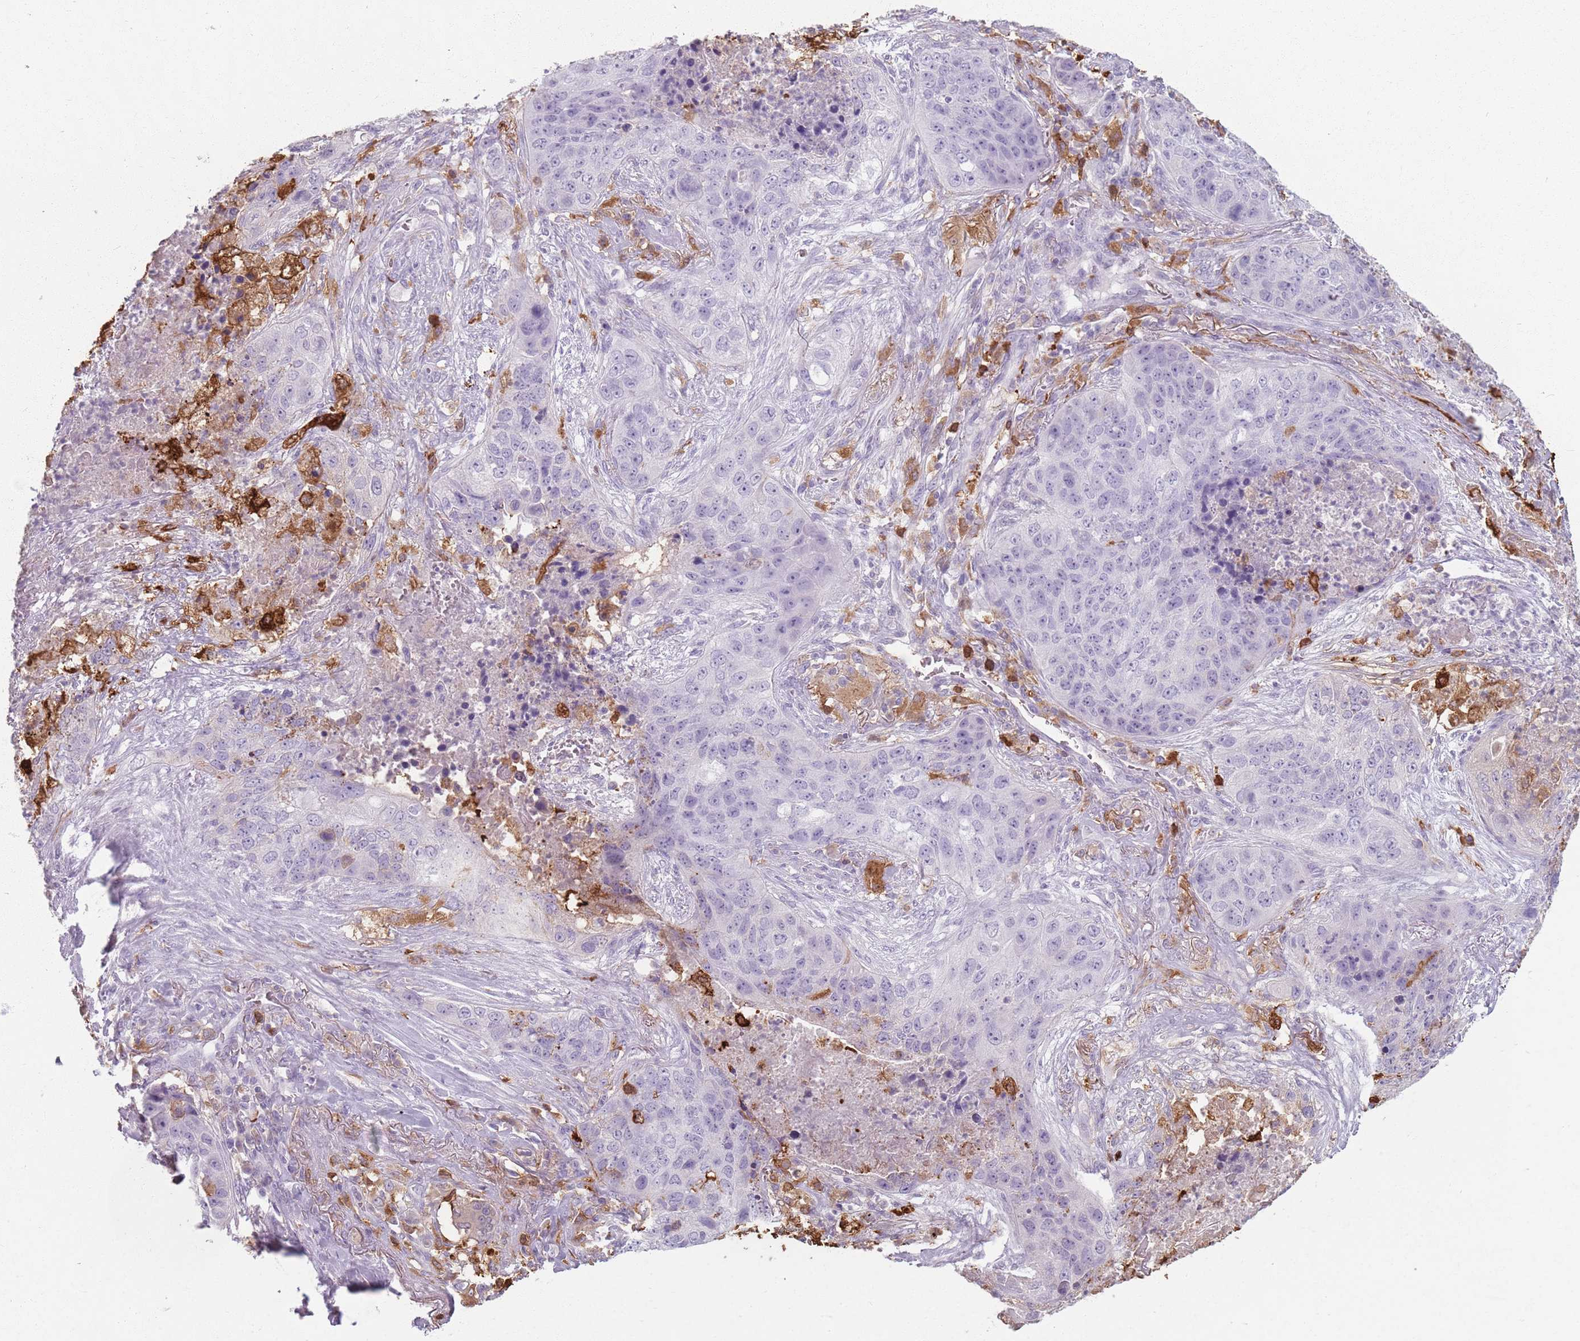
{"staining": {"intensity": "negative", "quantity": "none", "location": "none"}, "tissue": "lung cancer", "cell_type": "Tumor cells", "image_type": "cancer", "snomed": [{"axis": "morphology", "description": "Squamous cell carcinoma, NOS"}, {"axis": "topography", "description": "Lung"}], "caption": "This is an IHC image of lung cancer (squamous cell carcinoma). There is no expression in tumor cells.", "gene": "GDPGP1", "patient": {"sex": "female", "age": 63}}